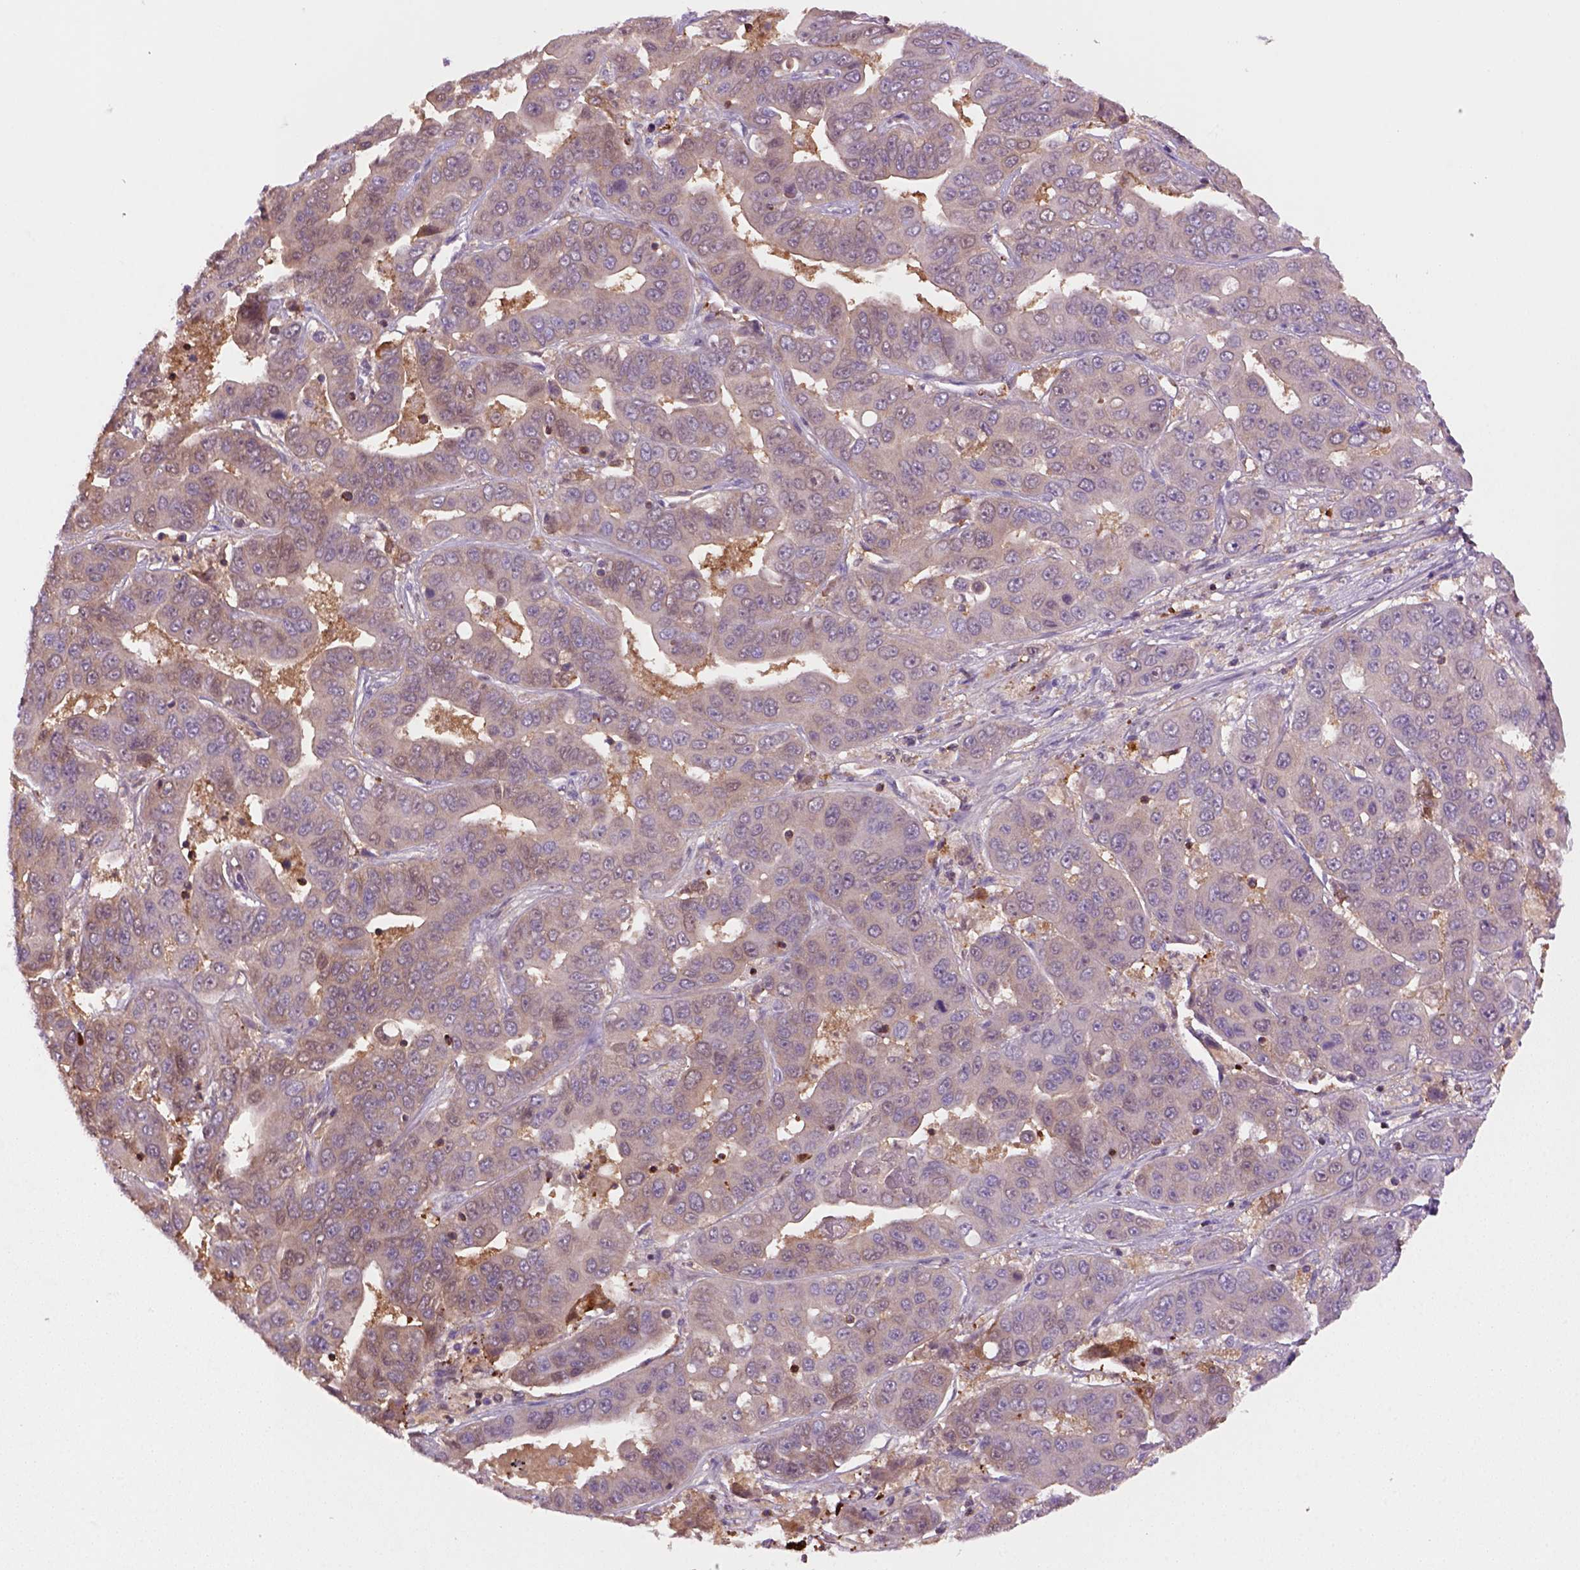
{"staining": {"intensity": "moderate", "quantity": "<25%", "location": "cytoplasmic/membranous"}, "tissue": "liver cancer", "cell_type": "Tumor cells", "image_type": "cancer", "snomed": [{"axis": "morphology", "description": "Cholangiocarcinoma"}, {"axis": "topography", "description": "Liver"}], "caption": "Approximately <25% of tumor cells in liver cholangiocarcinoma display moderate cytoplasmic/membranous protein positivity as visualized by brown immunohistochemical staining.", "gene": "GOT1", "patient": {"sex": "female", "age": 52}}